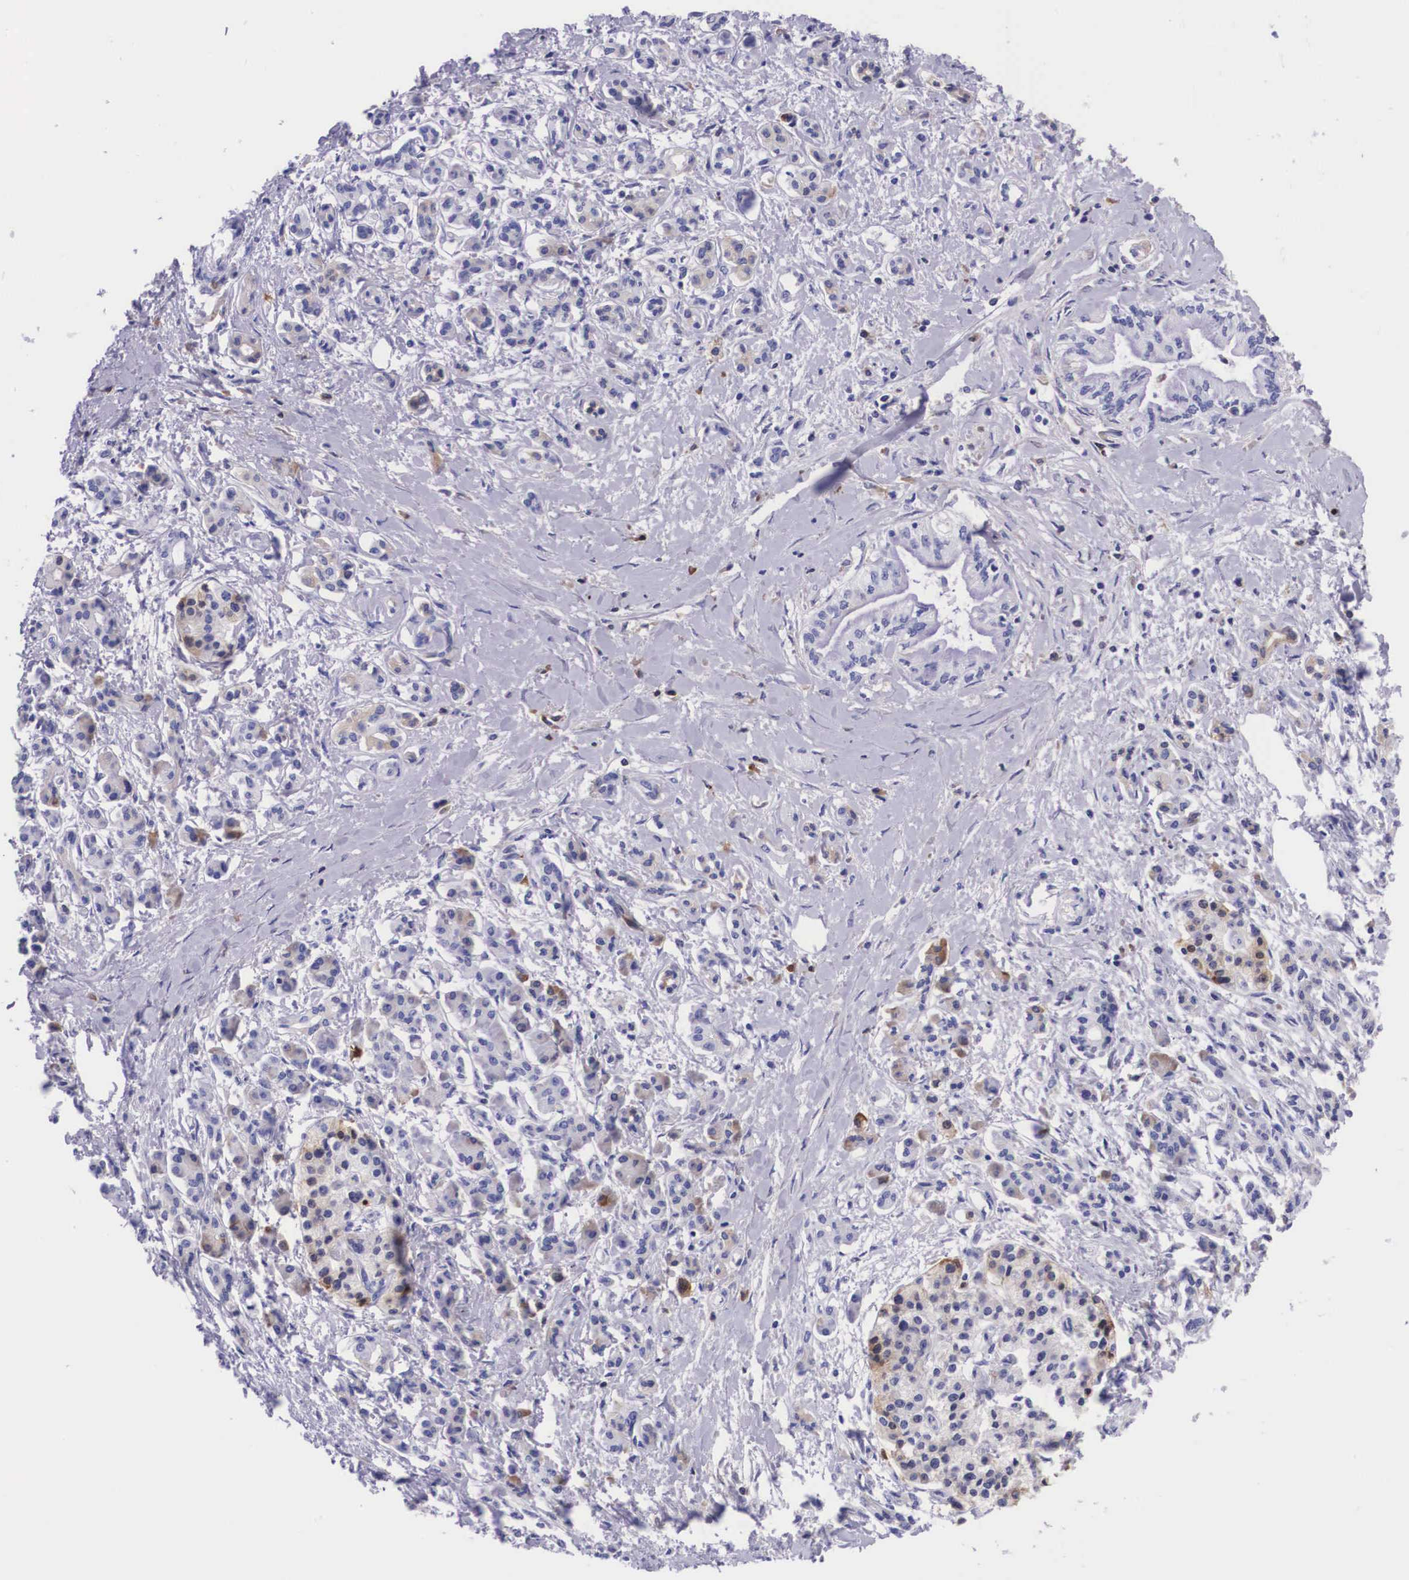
{"staining": {"intensity": "weak", "quantity": "<25%", "location": "cytoplasmic/membranous"}, "tissue": "pancreatic cancer", "cell_type": "Tumor cells", "image_type": "cancer", "snomed": [{"axis": "morphology", "description": "Adenocarcinoma, NOS"}, {"axis": "topography", "description": "Pancreas"}], "caption": "A high-resolution photomicrograph shows immunohistochemistry staining of pancreatic adenocarcinoma, which exhibits no significant staining in tumor cells.", "gene": "PLG", "patient": {"sex": "female", "age": 64}}